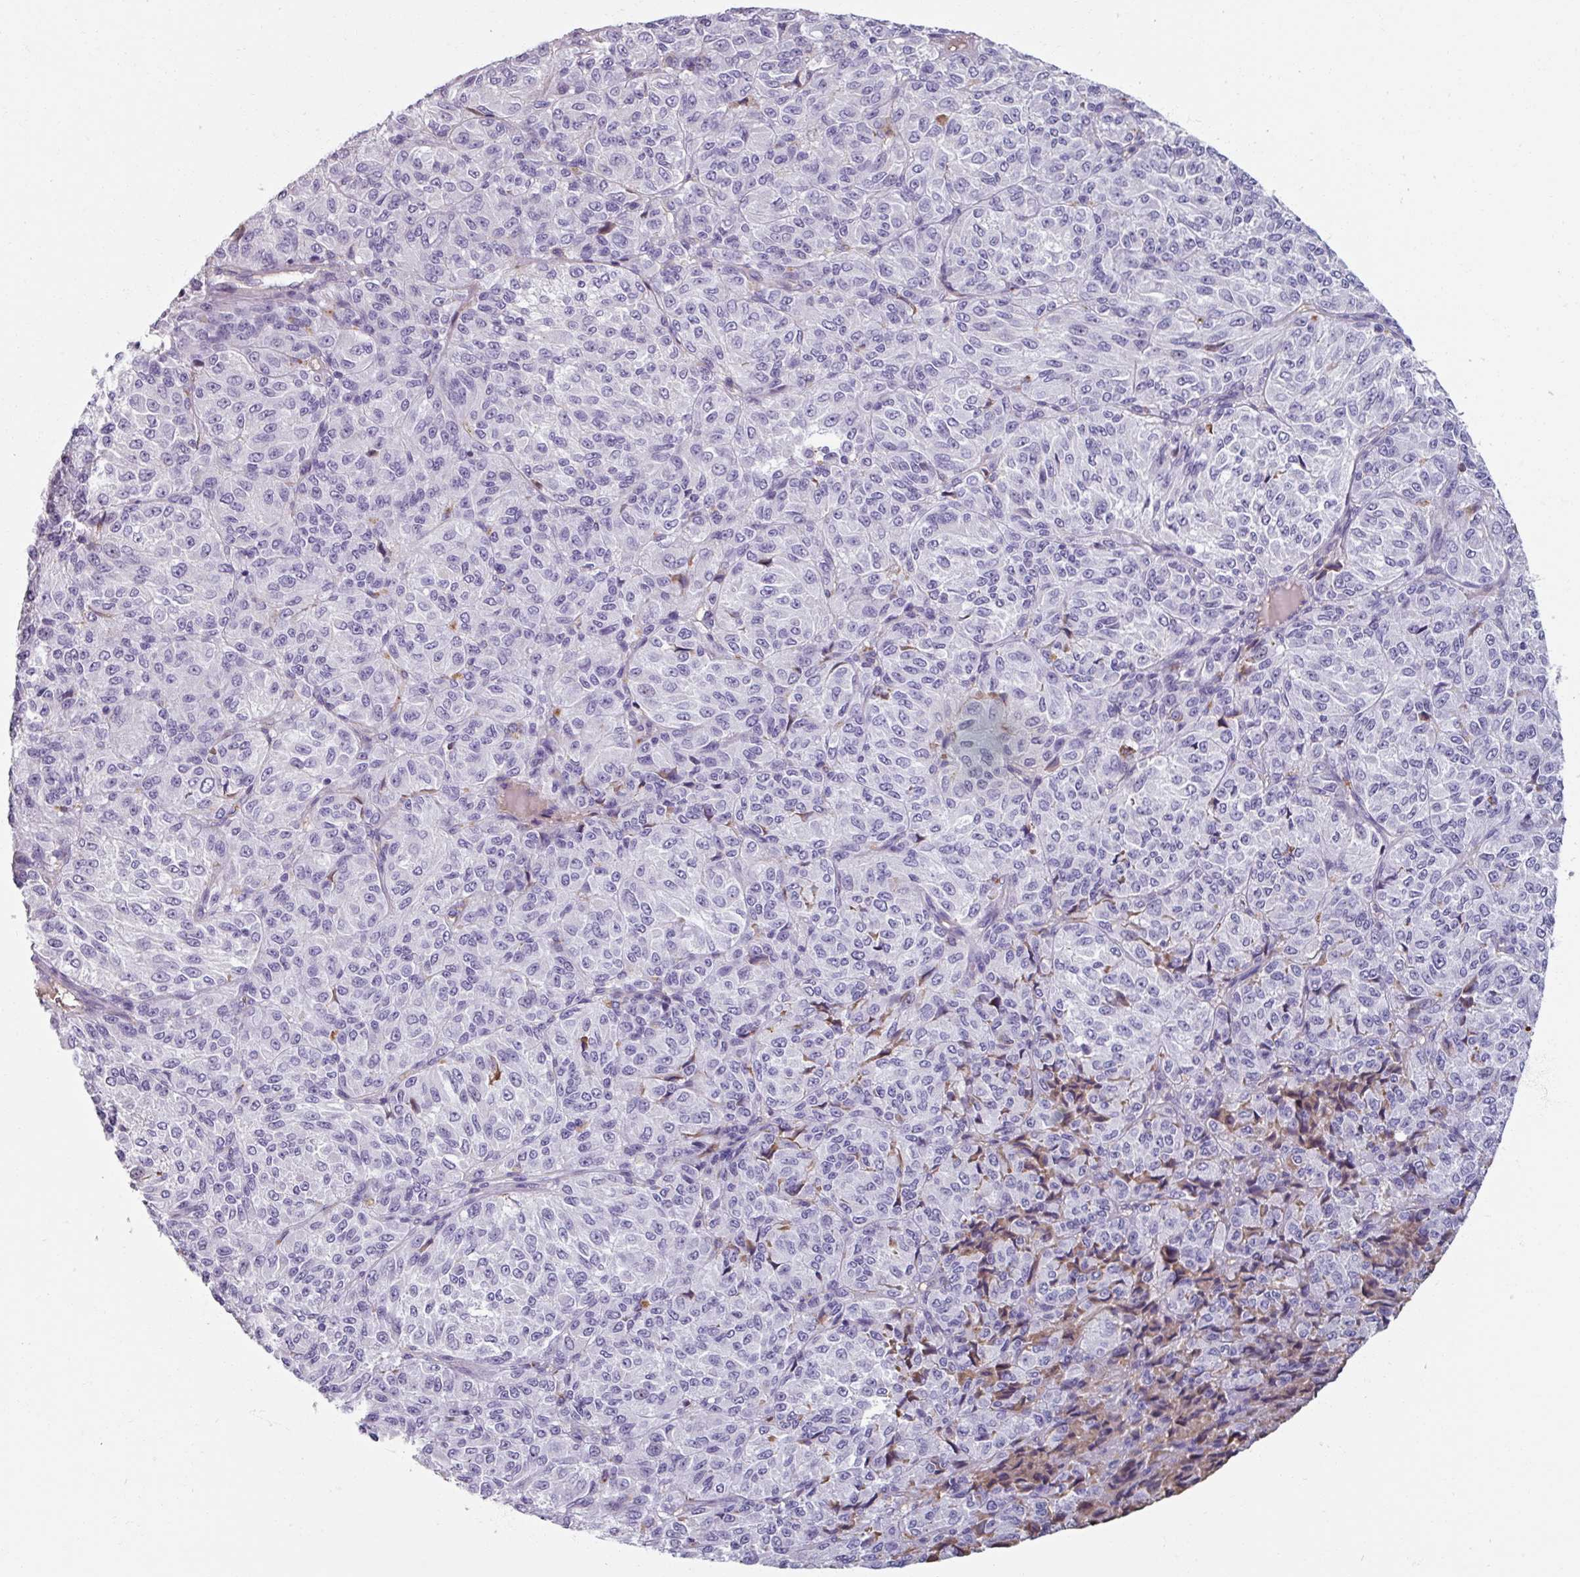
{"staining": {"intensity": "negative", "quantity": "none", "location": "none"}, "tissue": "melanoma", "cell_type": "Tumor cells", "image_type": "cancer", "snomed": [{"axis": "morphology", "description": "Malignant melanoma, Metastatic site"}, {"axis": "topography", "description": "Brain"}], "caption": "Image shows no significant protein positivity in tumor cells of melanoma.", "gene": "SPESP1", "patient": {"sex": "female", "age": 56}}